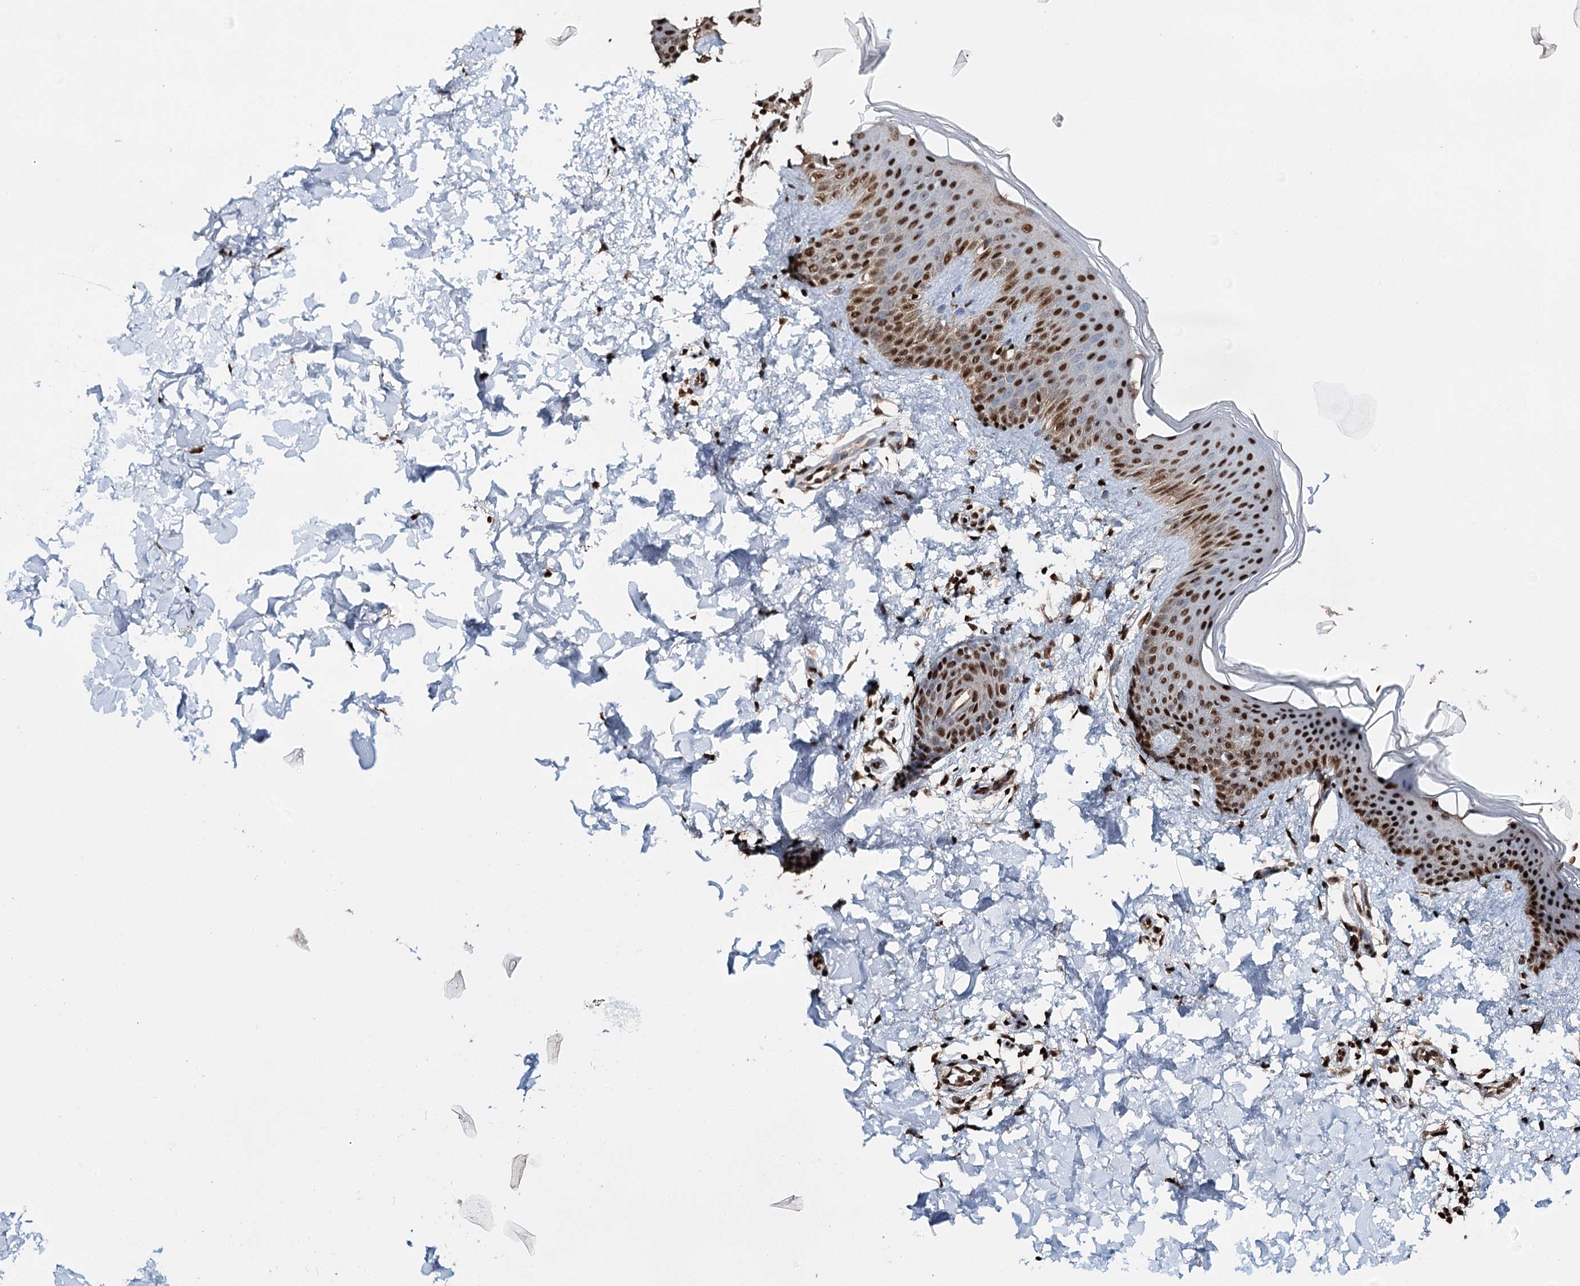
{"staining": {"intensity": "strong", "quantity": ">75%", "location": "nuclear"}, "tissue": "skin", "cell_type": "Fibroblasts", "image_type": "normal", "snomed": [{"axis": "morphology", "description": "Normal tissue, NOS"}, {"axis": "topography", "description": "Skin"}], "caption": "An immunohistochemistry (IHC) micrograph of normal tissue is shown. Protein staining in brown labels strong nuclear positivity in skin within fibroblasts.", "gene": "RPS27A", "patient": {"sex": "male", "age": 36}}